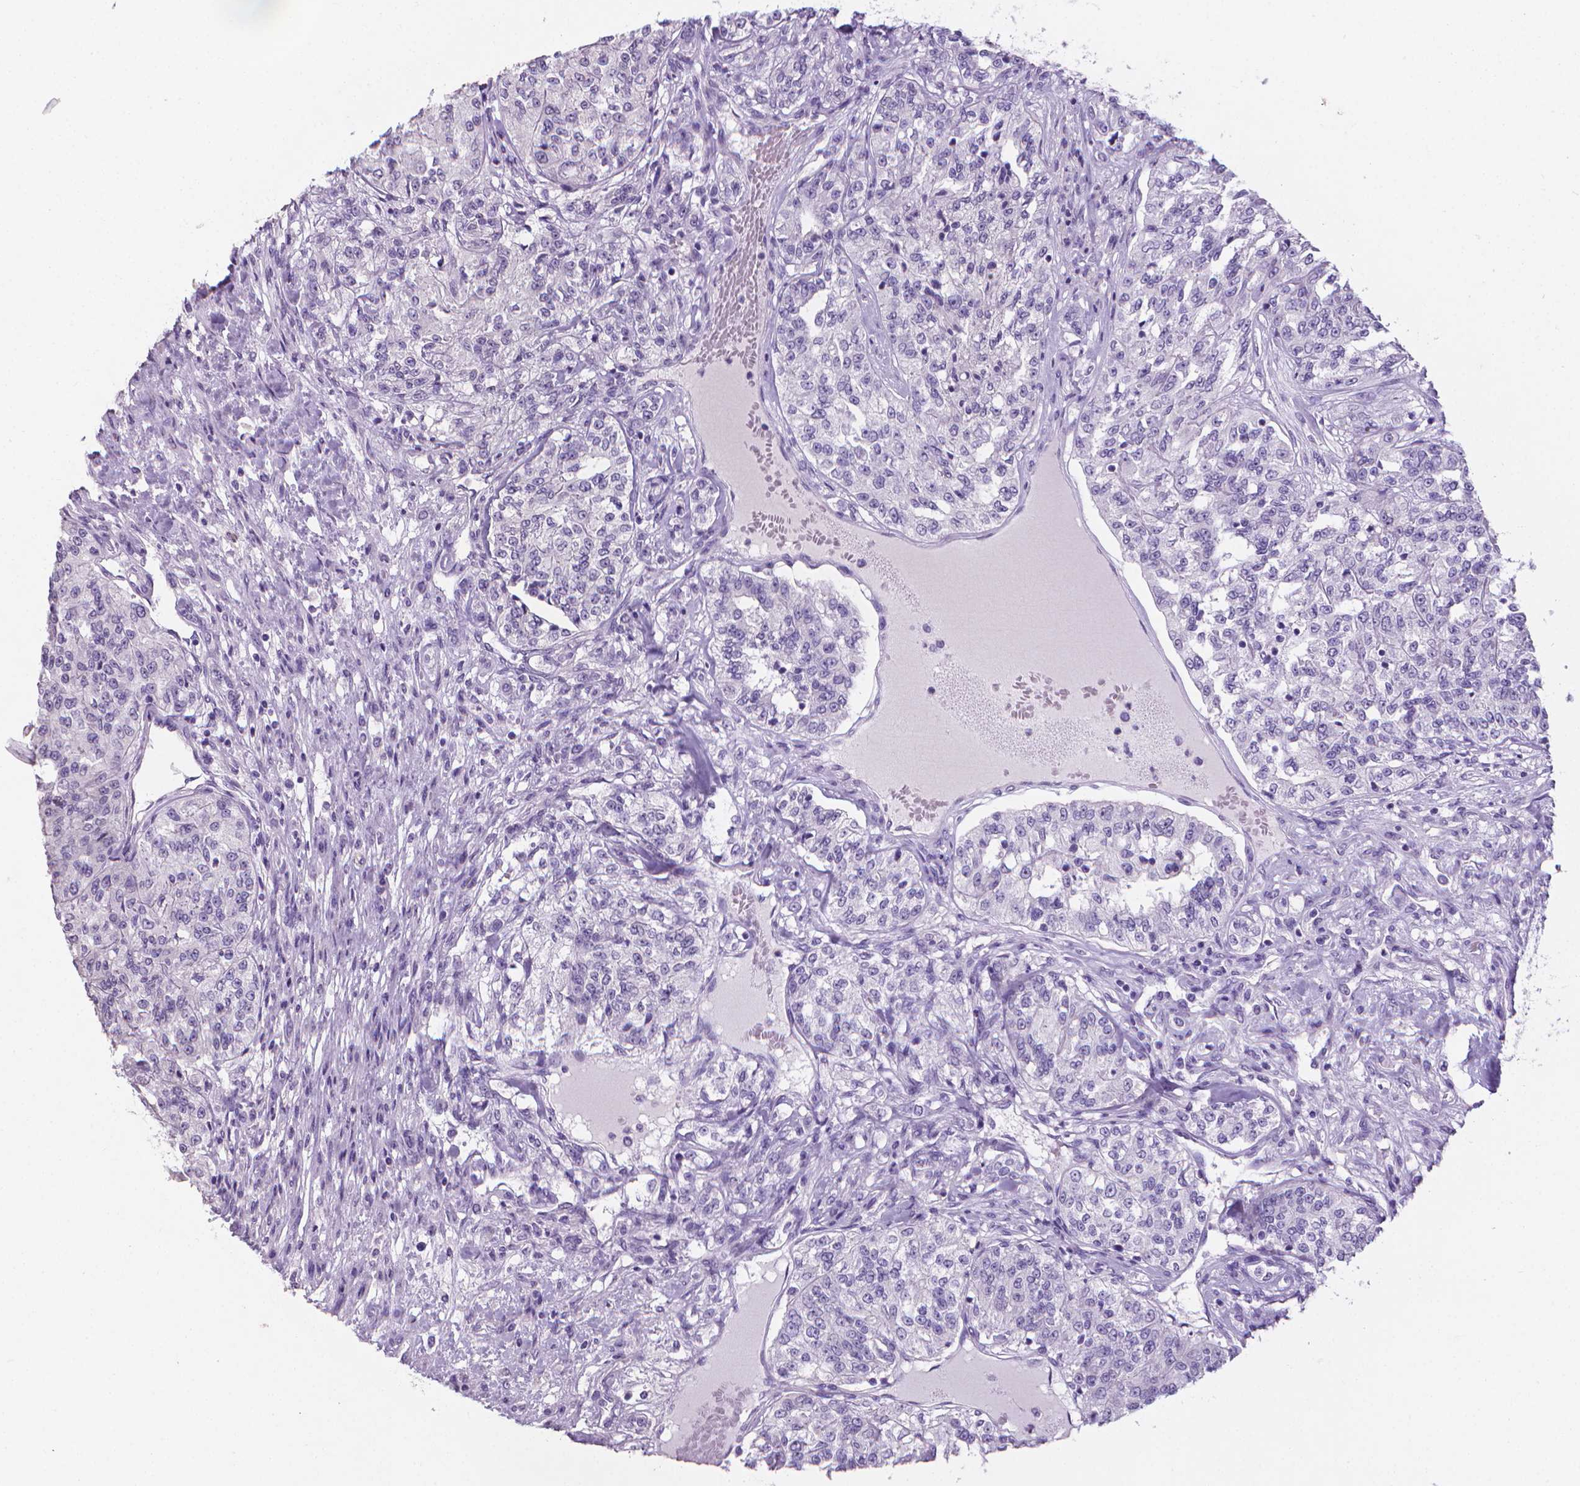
{"staining": {"intensity": "negative", "quantity": "none", "location": "none"}, "tissue": "renal cancer", "cell_type": "Tumor cells", "image_type": "cancer", "snomed": [{"axis": "morphology", "description": "Adenocarcinoma, NOS"}, {"axis": "topography", "description": "Kidney"}], "caption": "Renal cancer (adenocarcinoma) stained for a protein using IHC demonstrates no expression tumor cells.", "gene": "XPNPEP2", "patient": {"sex": "female", "age": 63}}